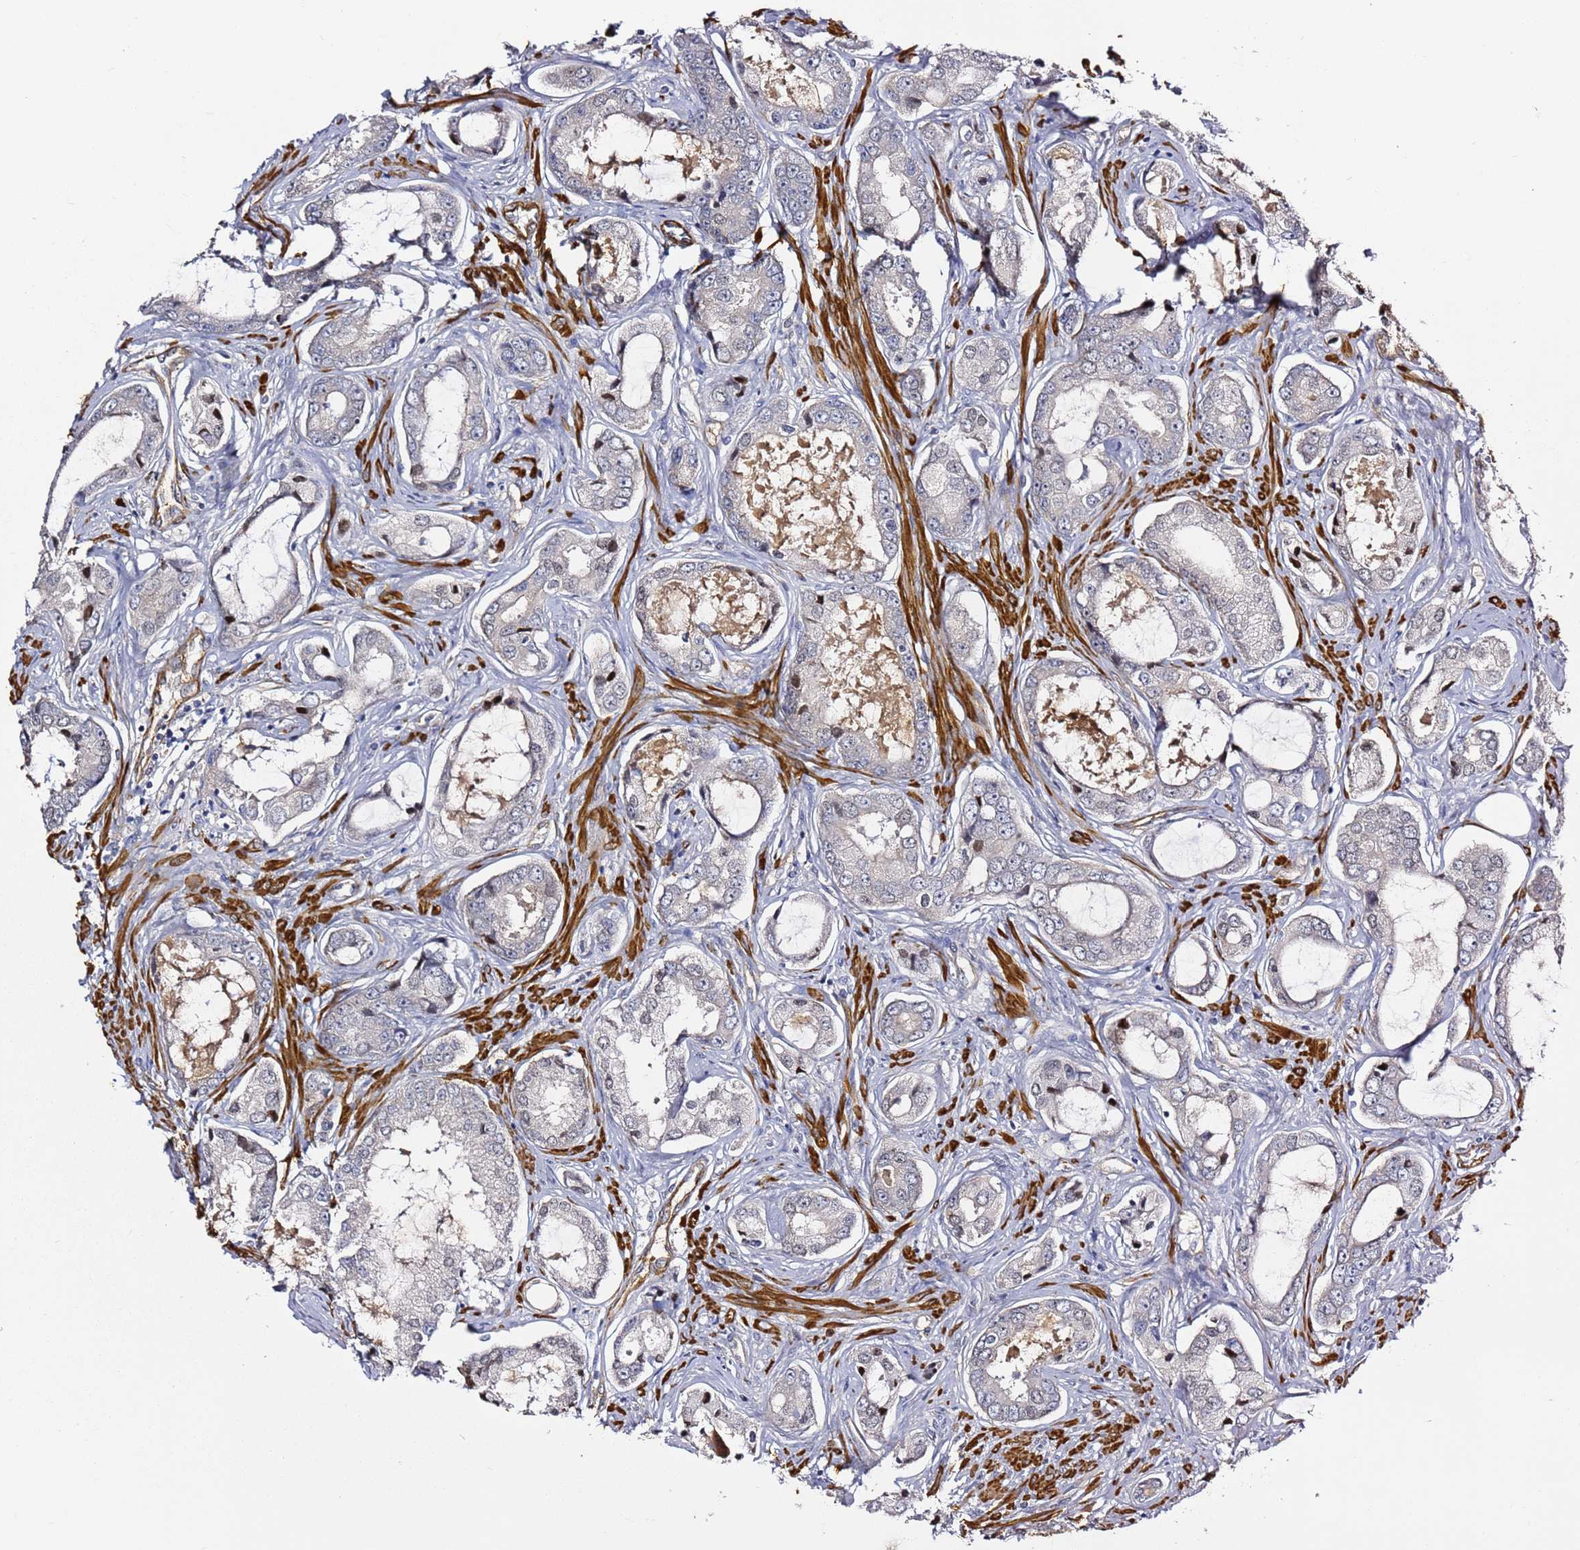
{"staining": {"intensity": "negative", "quantity": "none", "location": "none"}, "tissue": "prostate cancer", "cell_type": "Tumor cells", "image_type": "cancer", "snomed": [{"axis": "morphology", "description": "Adenocarcinoma, Low grade"}, {"axis": "topography", "description": "Prostate"}], "caption": "Immunohistochemistry photomicrograph of neoplastic tissue: human prostate cancer stained with DAB (3,3'-diaminobenzidine) demonstrates no significant protein positivity in tumor cells. Brightfield microscopy of immunohistochemistry (IHC) stained with DAB (brown) and hematoxylin (blue), captured at high magnification.", "gene": "EPS8L1", "patient": {"sex": "male", "age": 68}}